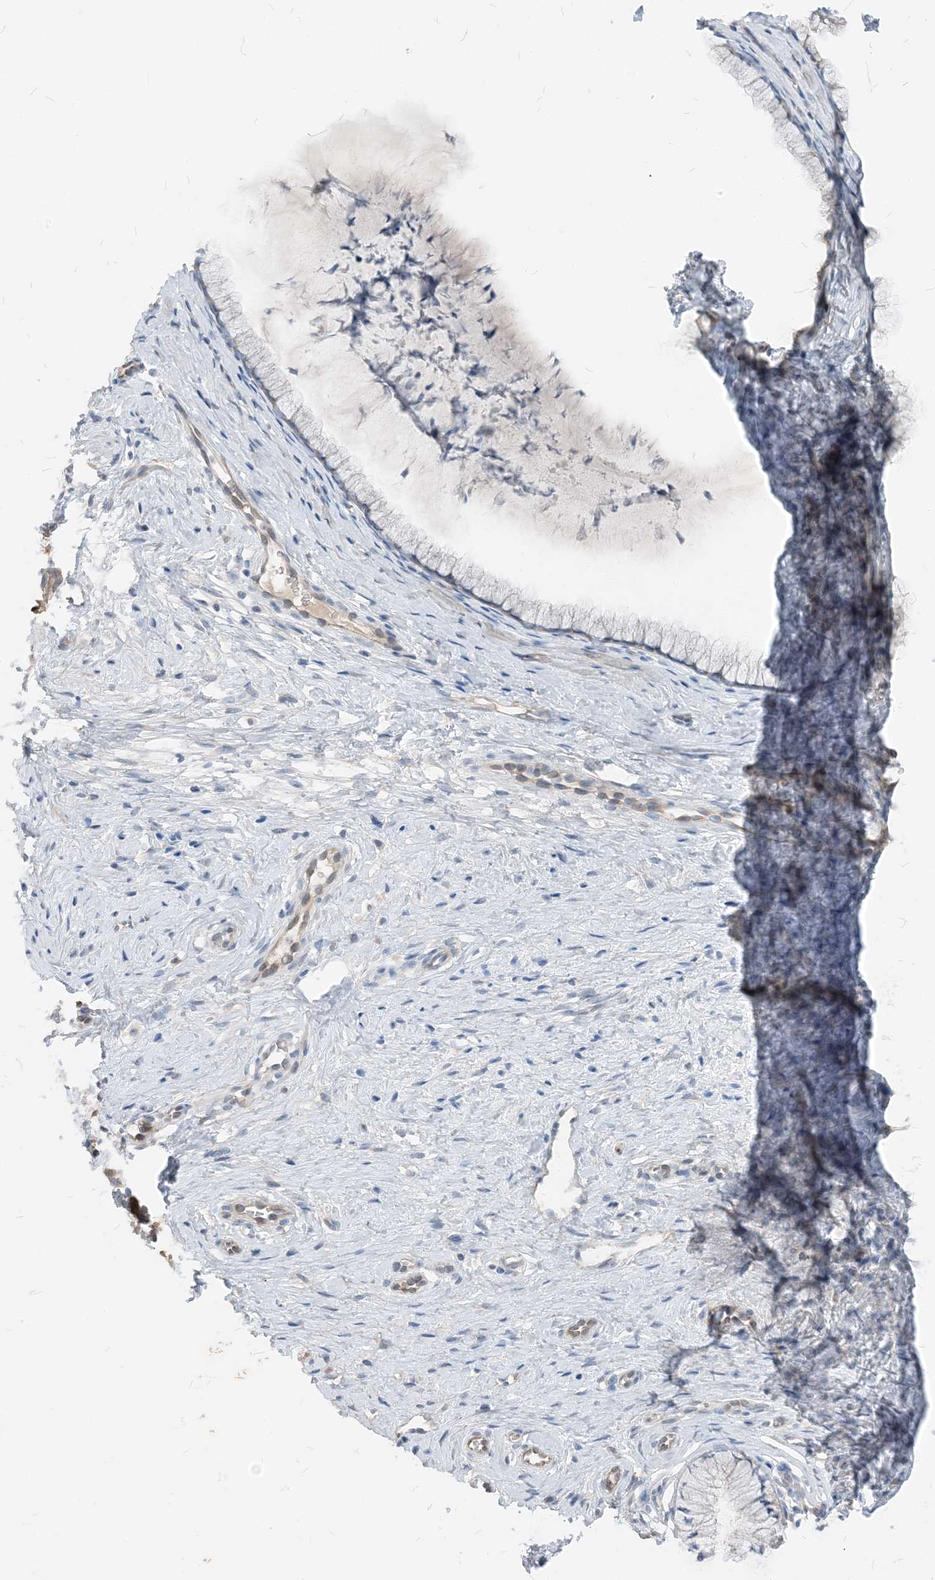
{"staining": {"intensity": "weak", "quantity": "25%-75%", "location": "cytoplasmic/membranous"}, "tissue": "cervix", "cell_type": "Glandular cells", "image_type": "normal", "snomed": [{"axis": "morphology", "description": "Normal tissue, NOS"}, {"axis": "topography", "description": "Cervix"}], "caption": "Glandular cells show weak cytoplasmic/membranous staining in about 25%-75% of cells in benign cervix. (DAB (3,3'-diaminobenzidine) IHC with brightfield microscopy, high magnification).", "gene": "NCOA7", "patient": {"sex": "female", "age": 36}}